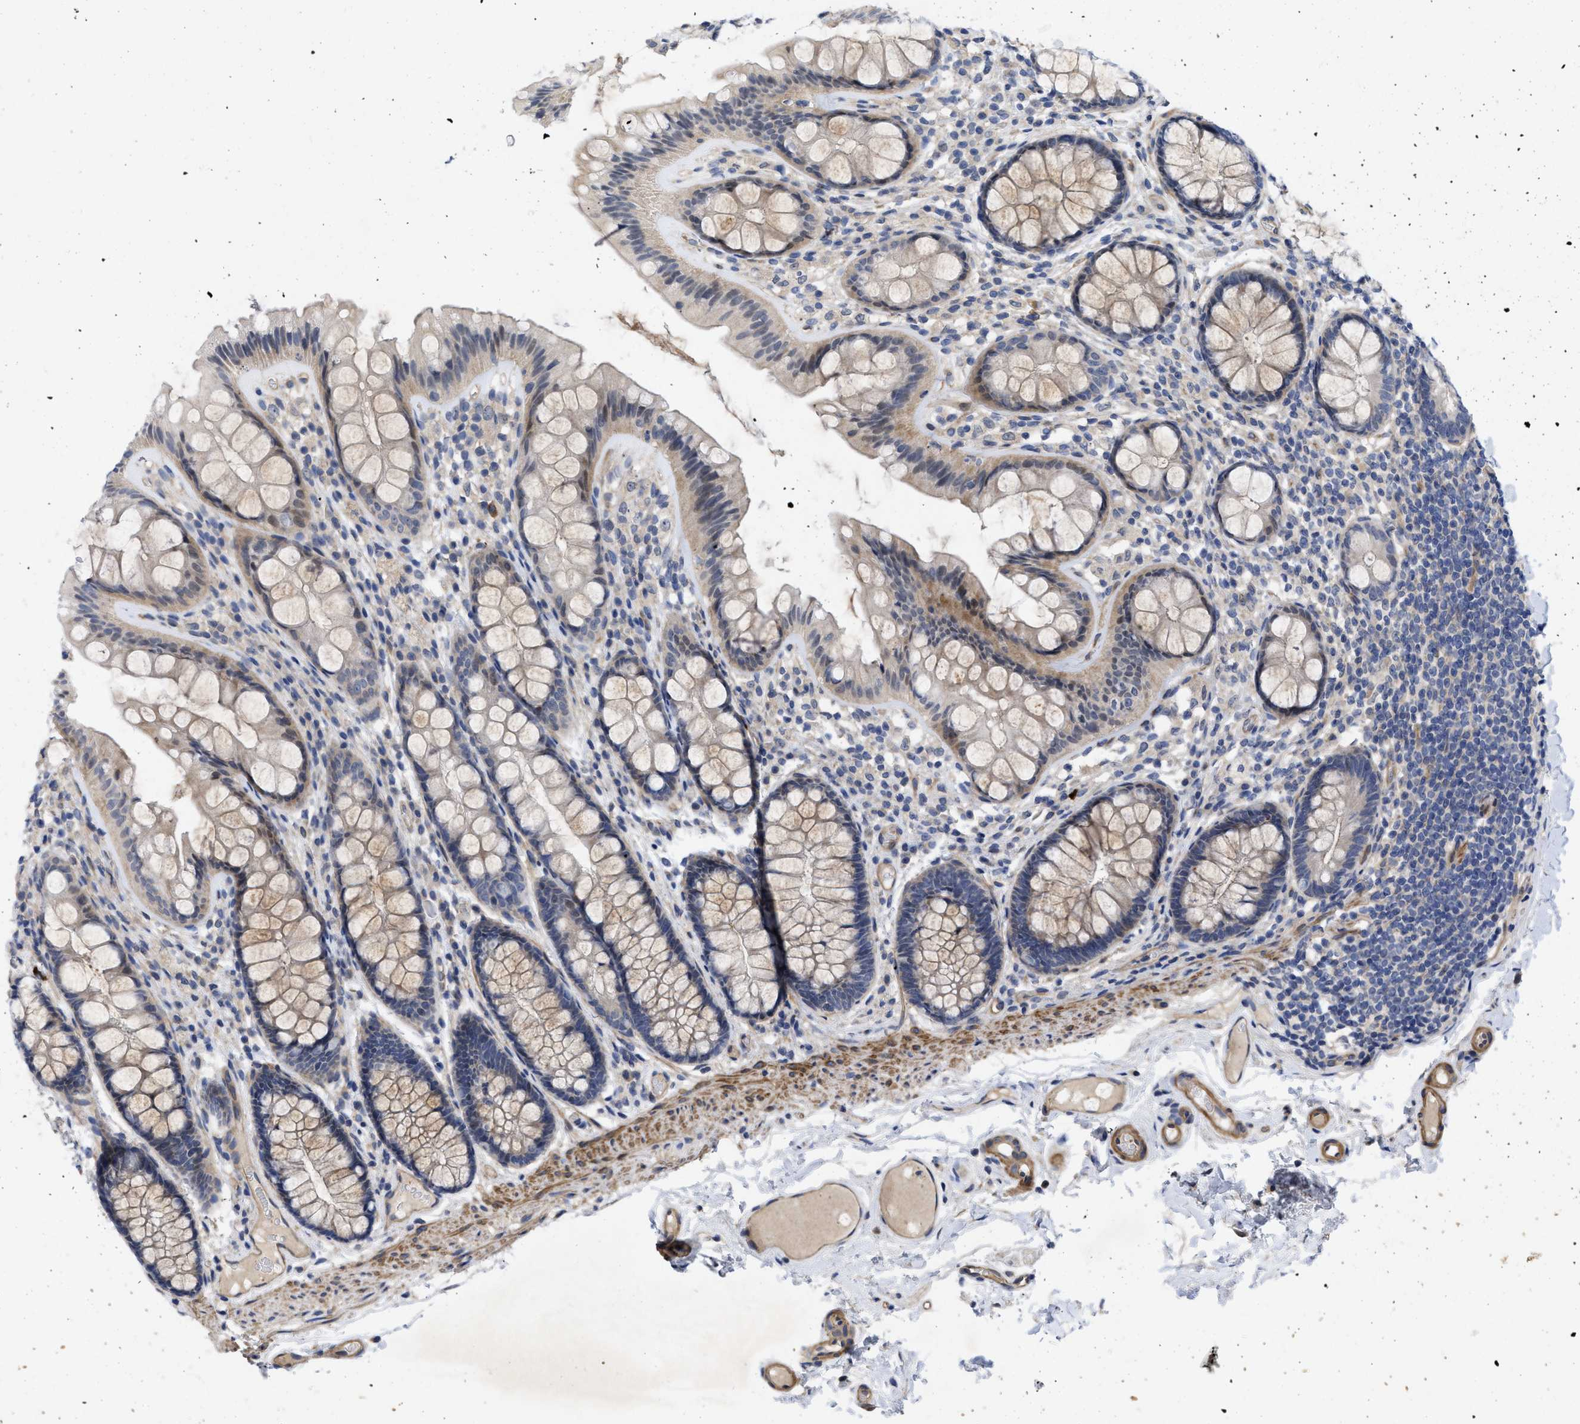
{"staining": {"intensity": "weak", "quantity": "25%-75%", "location": "cytoplasmic/membranous"}, "tissue": "colon", "cell_type": "Endothelial cells", "image_type": "normal", "snomed": [{"axis": "morphology", "description": "Normal tissue, NOS"}, {"axis": "topography", "description": "Colon"}], "caption": "Protein staining displays weak cytoplasmic/membranous positivity in approximately 25%-75% of endothelial cells in normal colon. The protein of interest is stained brown, and the nuclei are stained in blue (DAB IHC with brightfield microscopy, high magnification).", "gene": "ARHGEF26", "patient": {"sex": "female", "age": 56}}